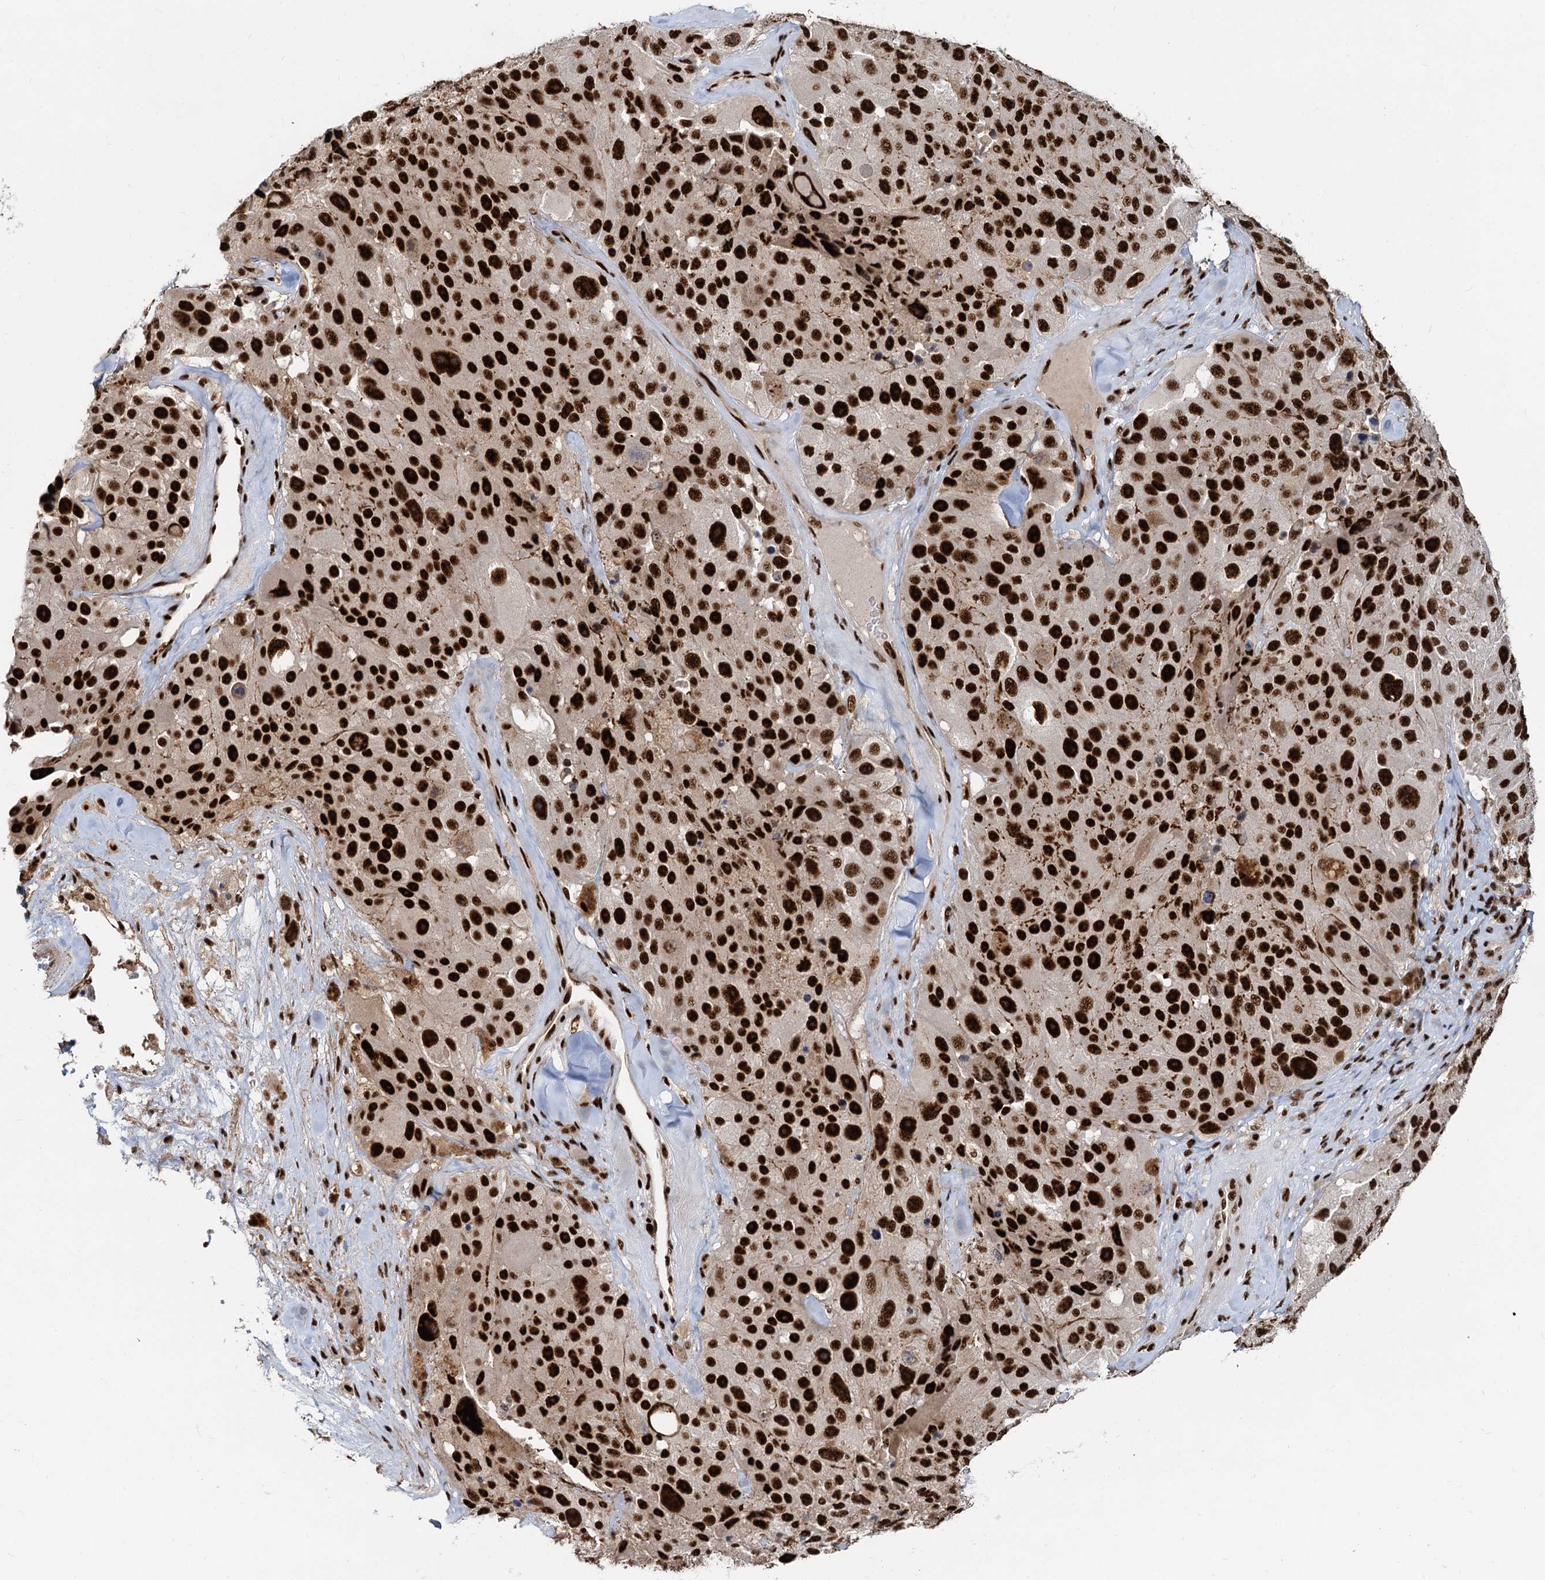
{"staining": {"intensity": "strong", "quantity": ">75%", "location": "nuclear"}, "tissue": "melanoma", "cell_type": "Tumor cells", "image_type": "cancer", "snomed": [{"axis": "morphology", "description": "Malignant melanoma, Metastatic site"}, {"axis": "topography", "description": "Lymph node"}], "caption": "This is a photomicrograph of immunohistochemistry (IHC) staining of malignant melanoma (metastatic site), which shows strong expression in the nuclear of tumor cells.", "gene": "RBM26", "patient": {"sex": "male", "age": 62}}